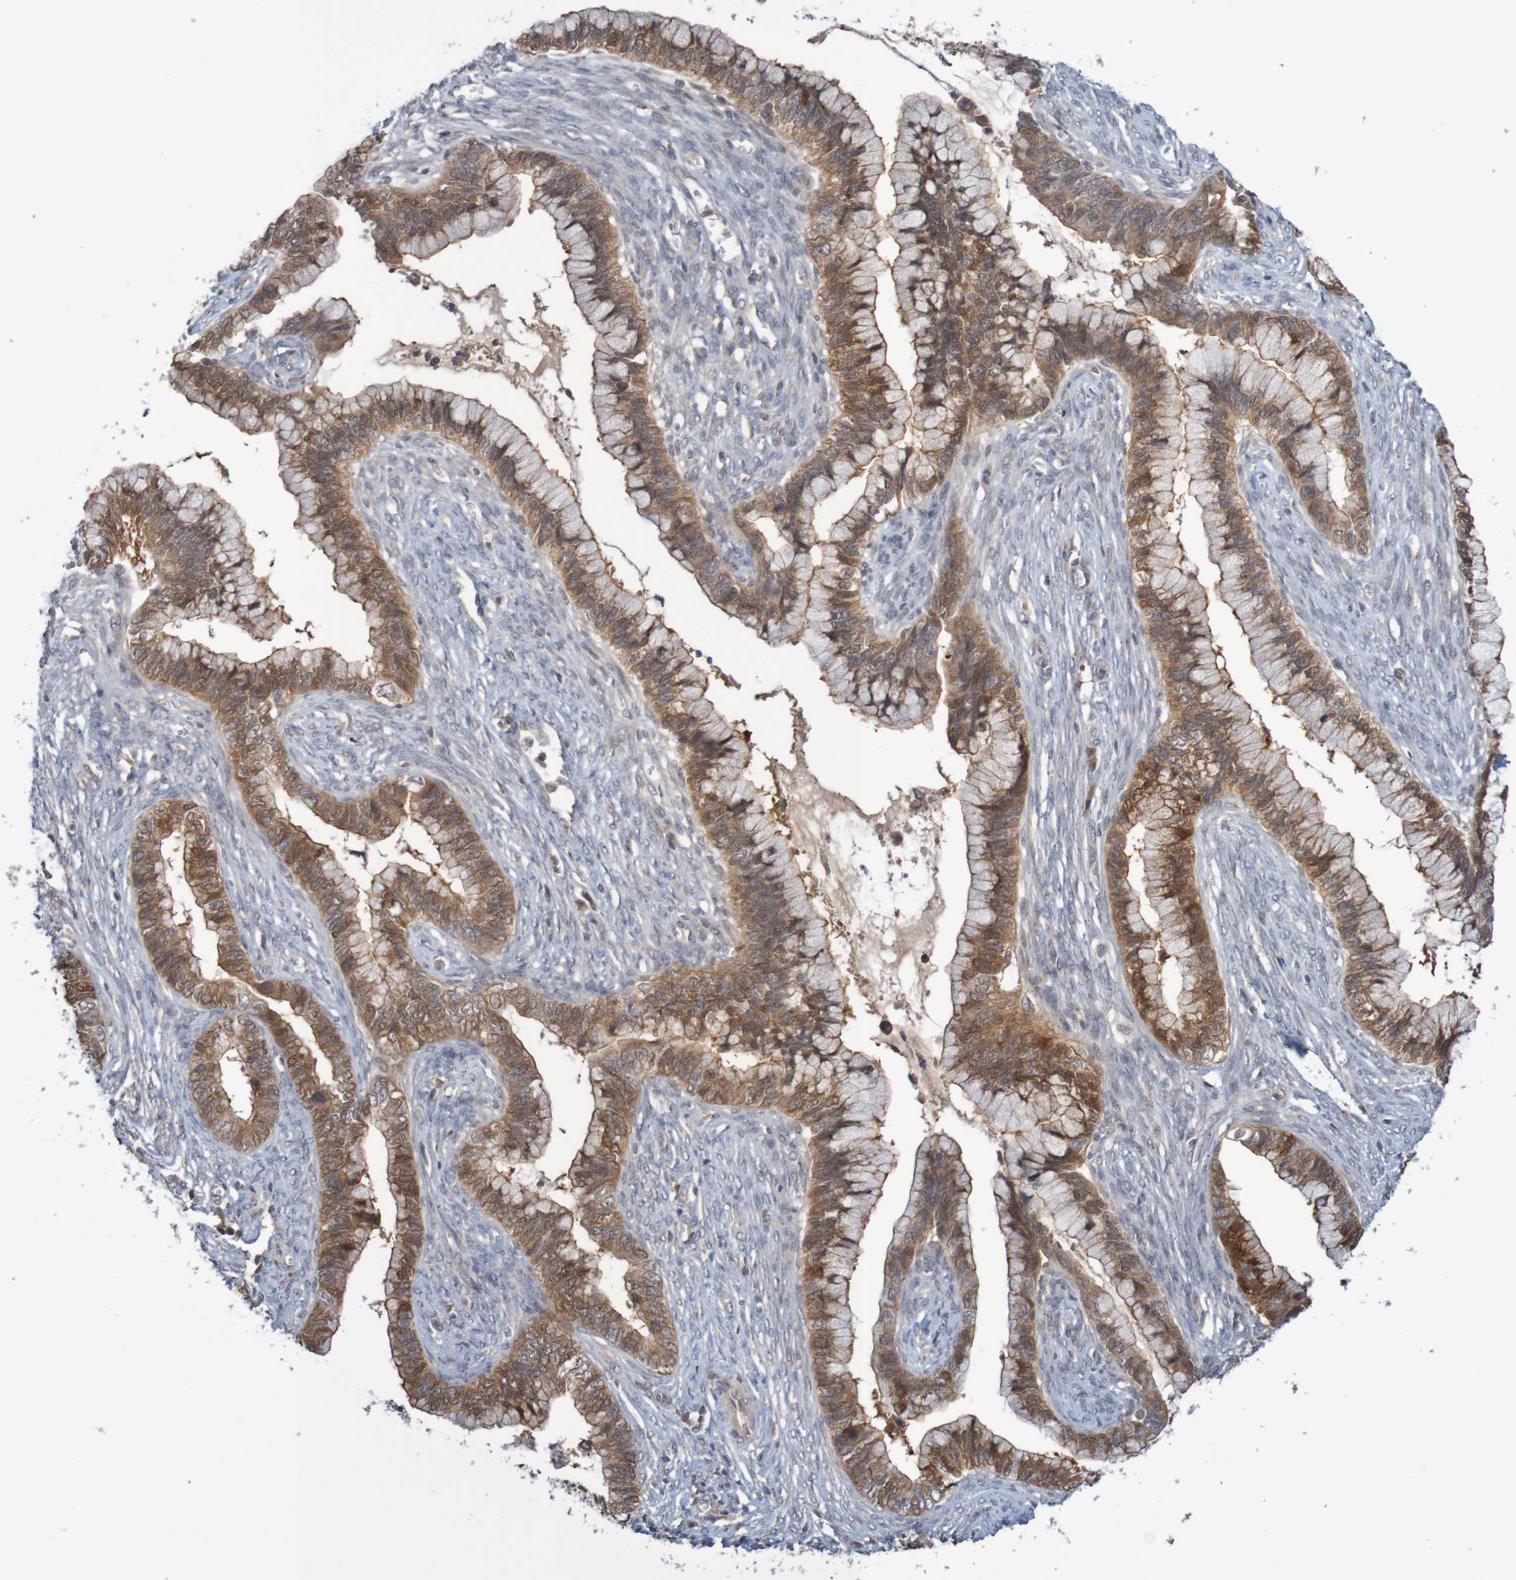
{"staining": {"intensity": "moderate", "quantity": ">75%", "location": "cytoplasmic/membranous"}, "tissue": "cervical cancer", "cell_type": "Tumor cells", "image_type": "cancer", "snomed": [{"axis": "morphology", "description": "Adenocarcinoma, NOS"}, {"axis": "topography", "description": "Cervix"}], "caption": "Human cervical cancer stained for a protein (brown) reveals moderate cytoplasmic/membranous positive staining in approximately >75% of tumor cells.", "gene": "ANKK1", "patient": {"sex": "female", "age": 44}}